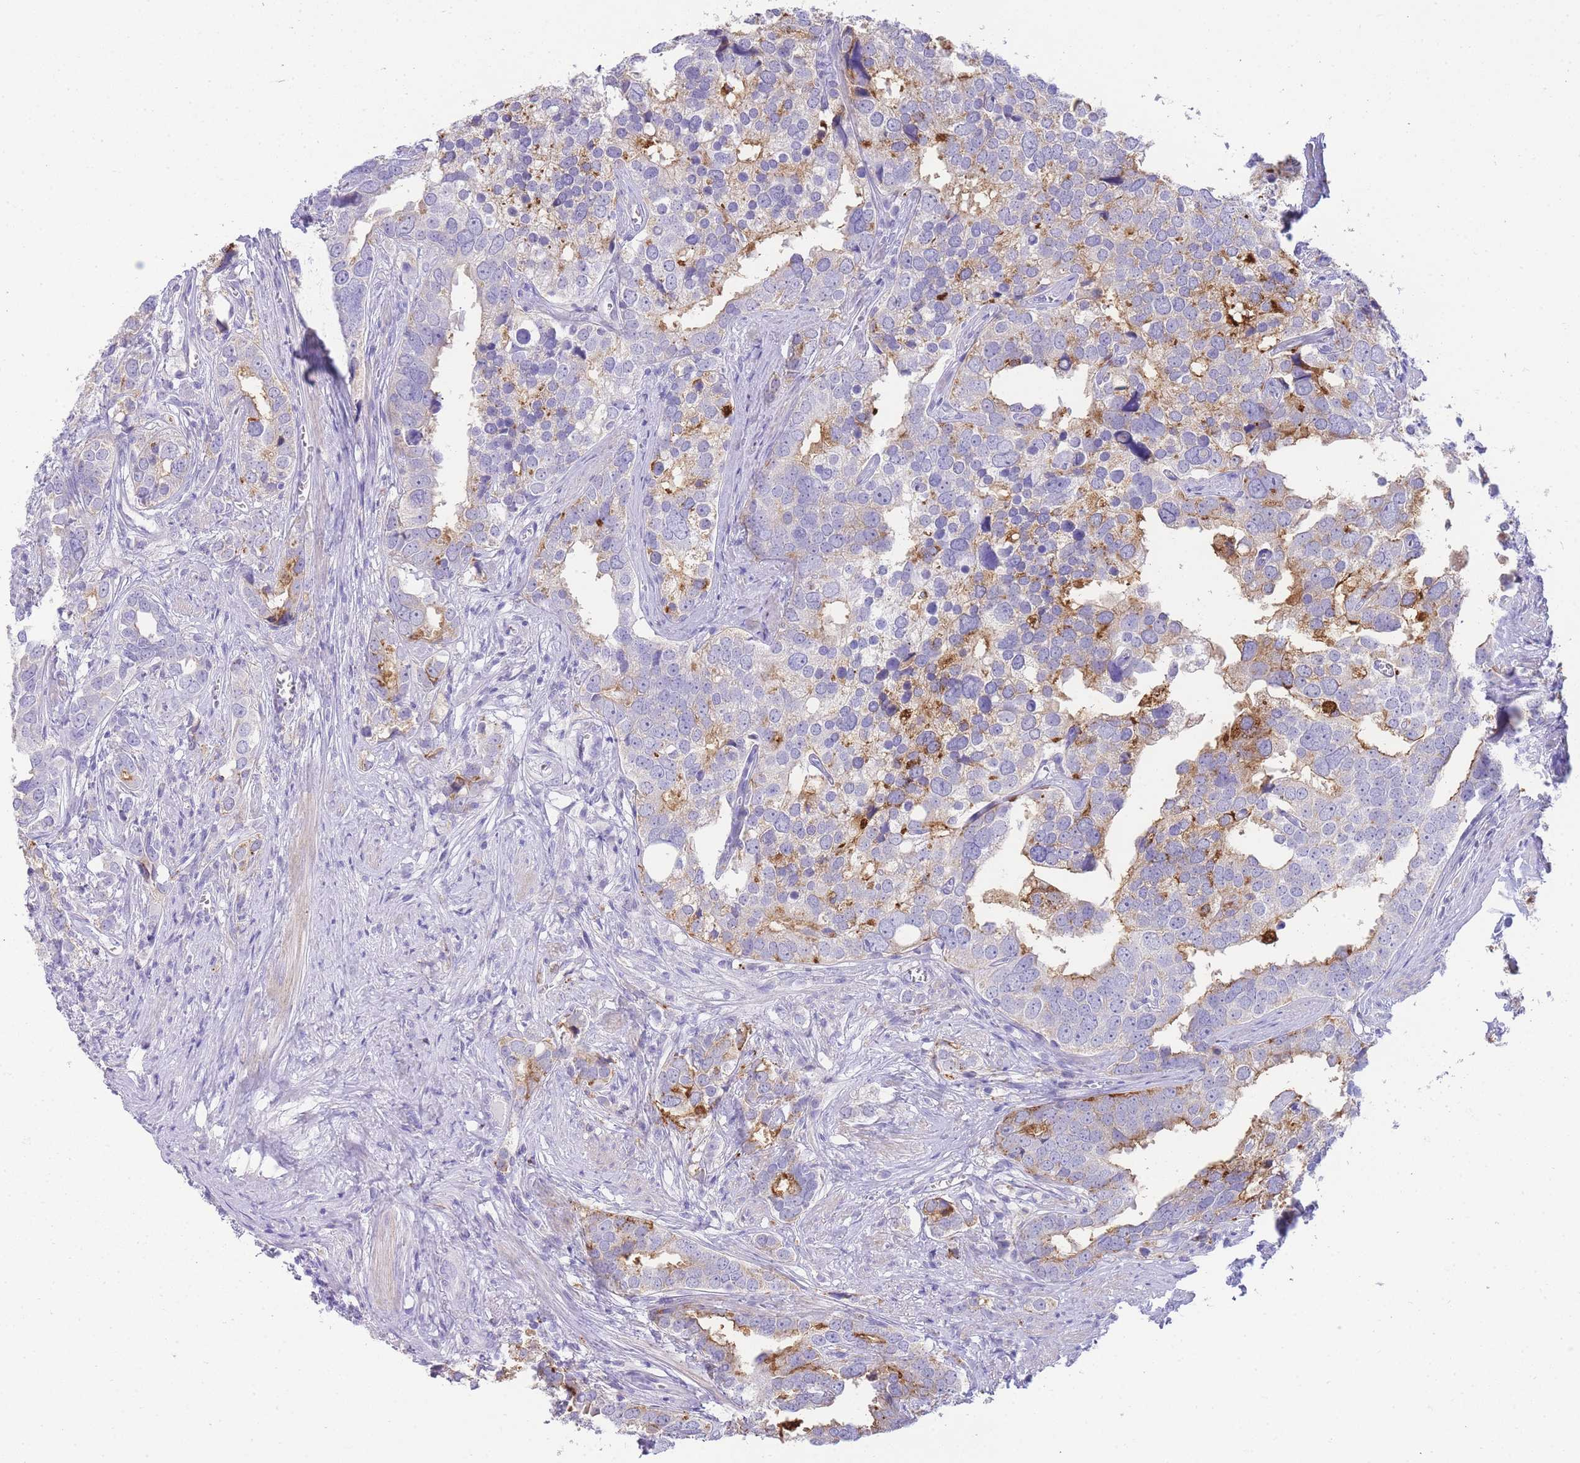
{"staining": {"intensity": "strong", "quantity": "25%-75%", "location": "cytoplasmic/membranous"}, "tissue": "prostate cancer", "cell_type": "Tumor cells", "image_type": "cancer", "snomed": [{"axis": "morphology", "description": "Adenocarcinoma, High grade"}, {"axis": "topography", "description": "Prostate"}], "caption": "Prostate cancer (adenocarcinoma (high-grade)) tissue reveals strong cytoplasmic/membranous positivity in approximately 25%-75% of tumor cells, visualized by immunohistochemistry.", "gene": "DPP4", "patient": {"sex": "male", "age": 71}}